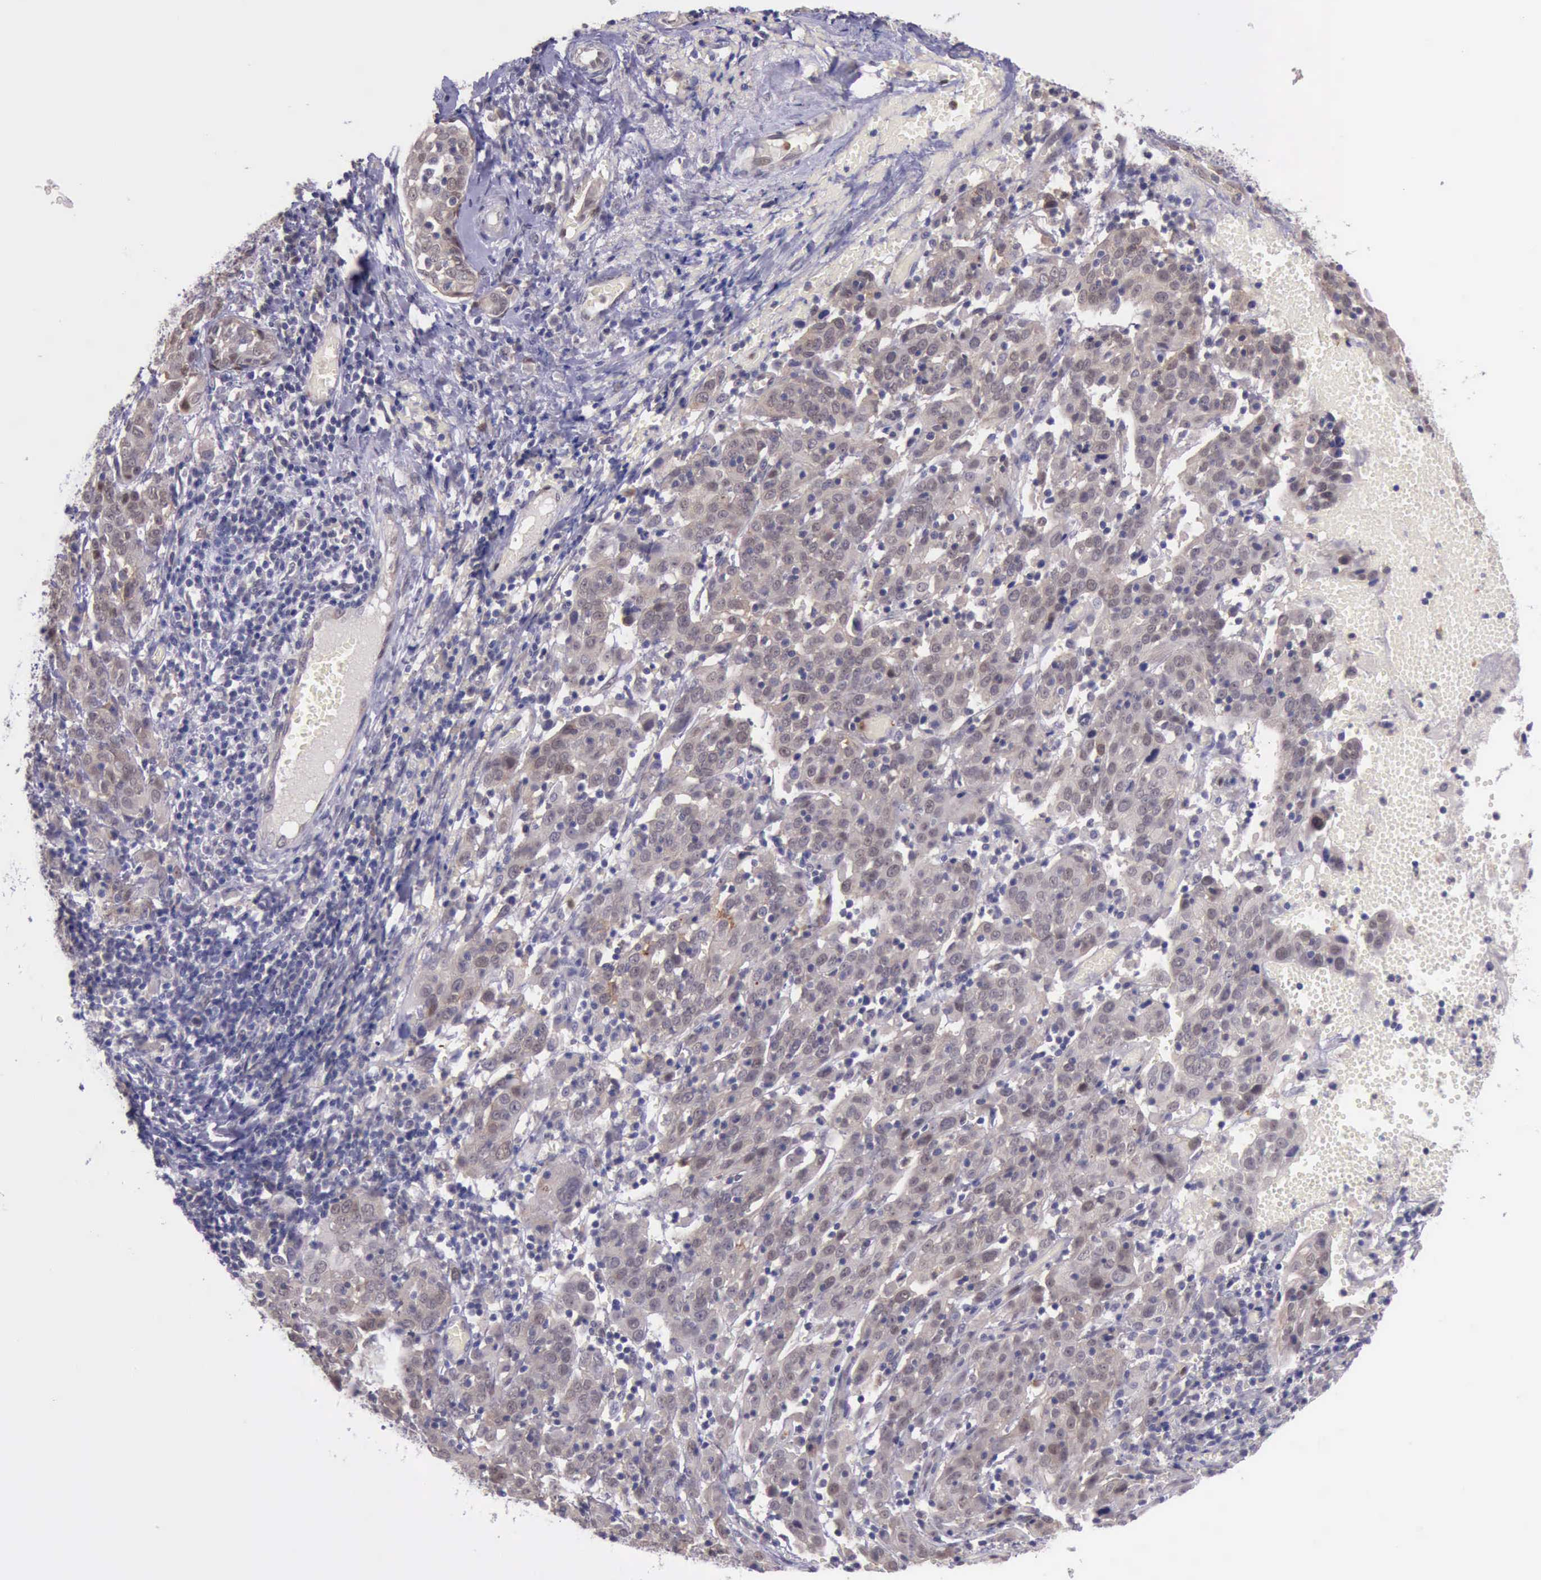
{"staining": {"intensity": "weak", "quantity": ">75%", "location": "cytoplasmic/membranous"}, "tissue": "cervical cancer", "cell_type": "Tumor cells", "image_type": "cancer", "snomed": [{"axis": "morphology", "description": "Normal tissue, NOS"}, {"axis": "morphology", "description": "Squamous cell carcinoma, NOS"}, {"axis": "topography", "description": "Cervix"}], "caption": "Weak cytoplasmic/membranous protein staining is identified in approximately >75% of tumor cells in cervical cancer (squamous cell carcinoma).", "gene": "PLEK2", "patient": {"sex": "female", "age": 67}}